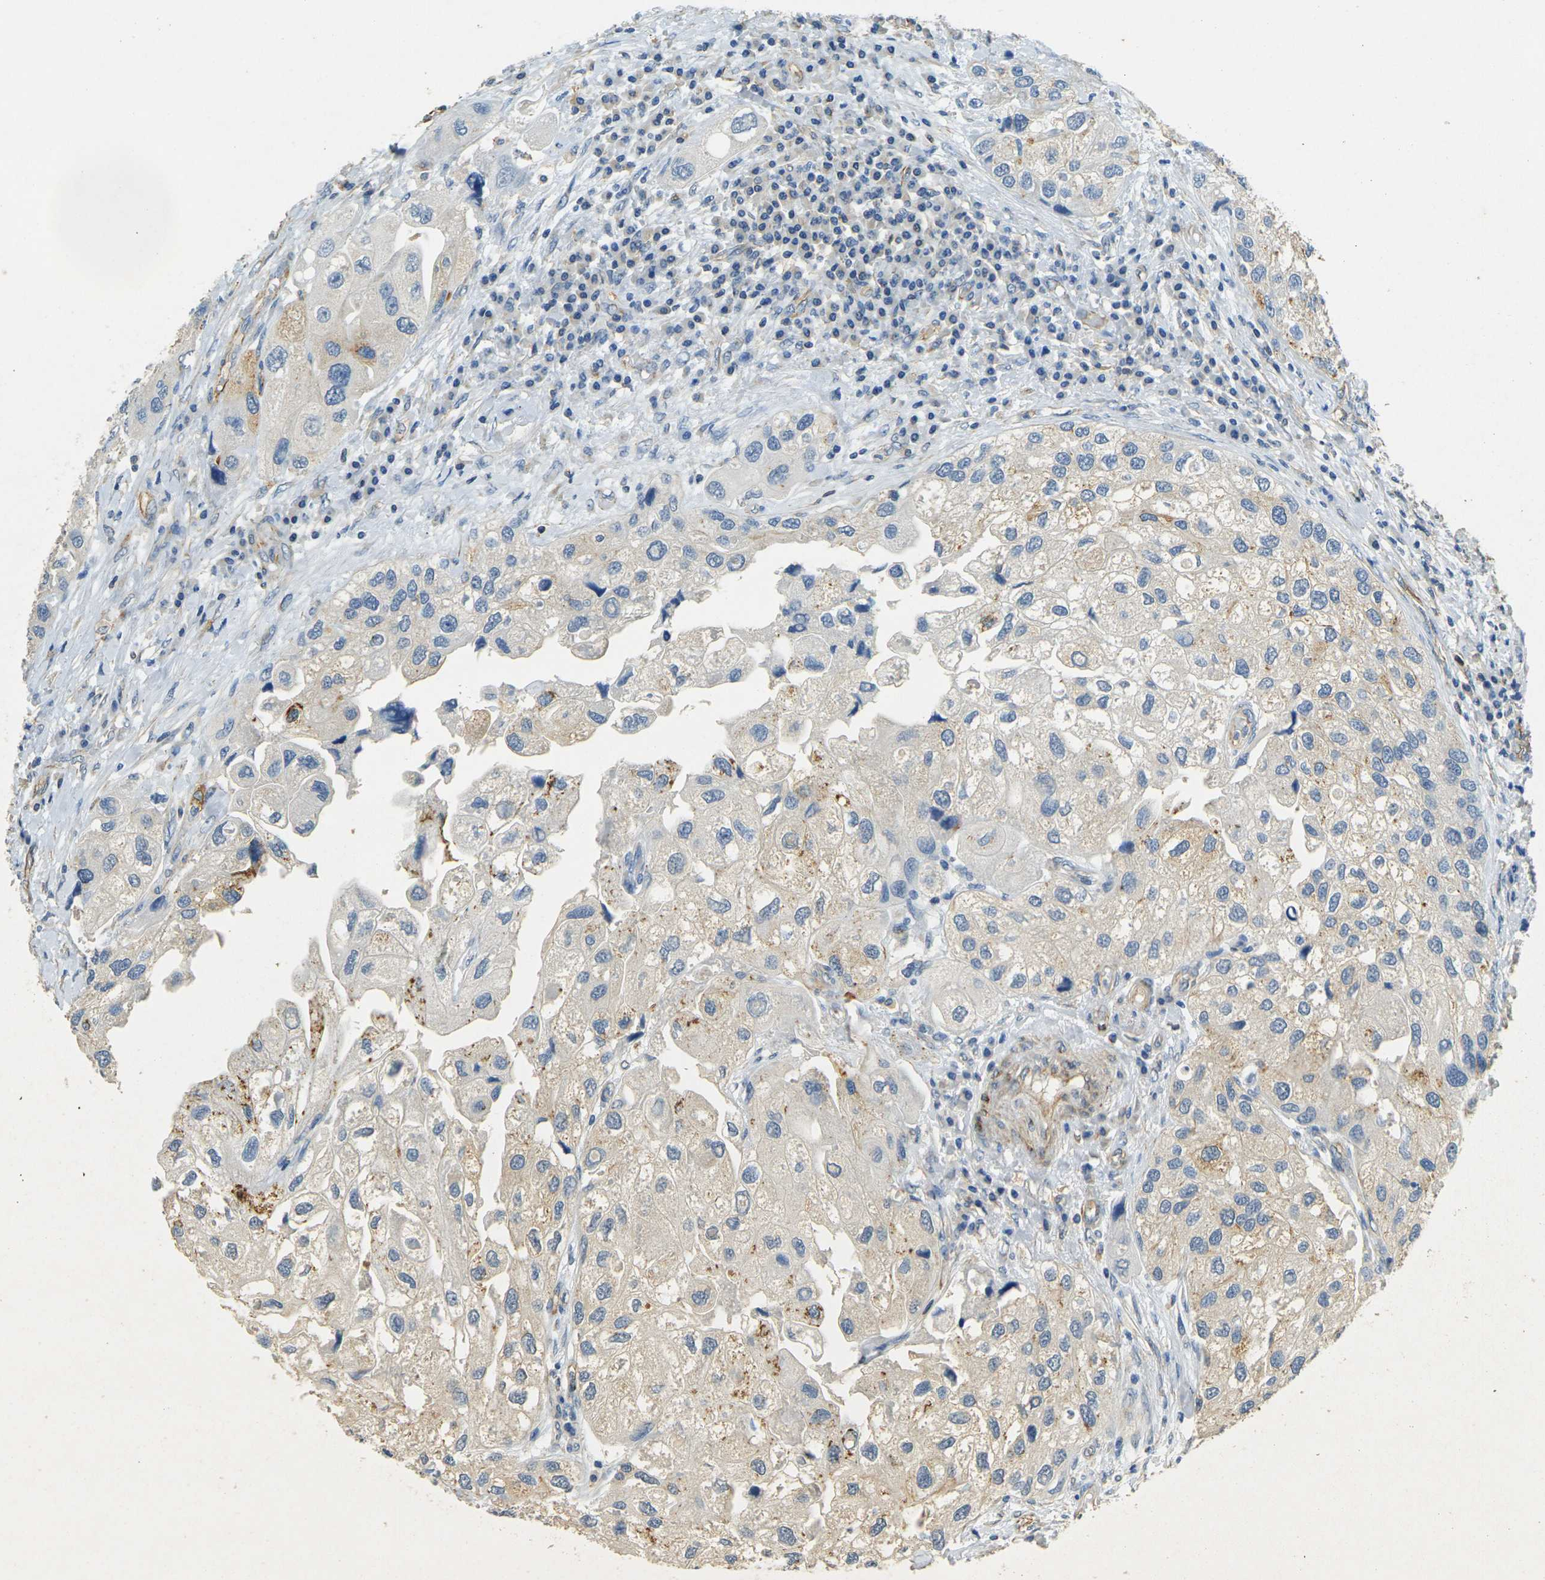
{"staining": {"intensity": "weak", "quantity": "25%-75%", "location": "cytoplasmic/membranous"}, "tissue": "urothelial cancer", "cell_type": "Tumor cells", "image_type": "cancer", "snomed": [{"axis": "morphology", "description": "Urothelial carcinoma, High grade"}, {"axis": "topography", "description": "Urinary bladder"}], "caption": "Human urothelial cancer stained with a protein marker reveals weak staining in tumor cells.", "gene": "SORT1", "patient": {"sex": "female", "age": 64}}